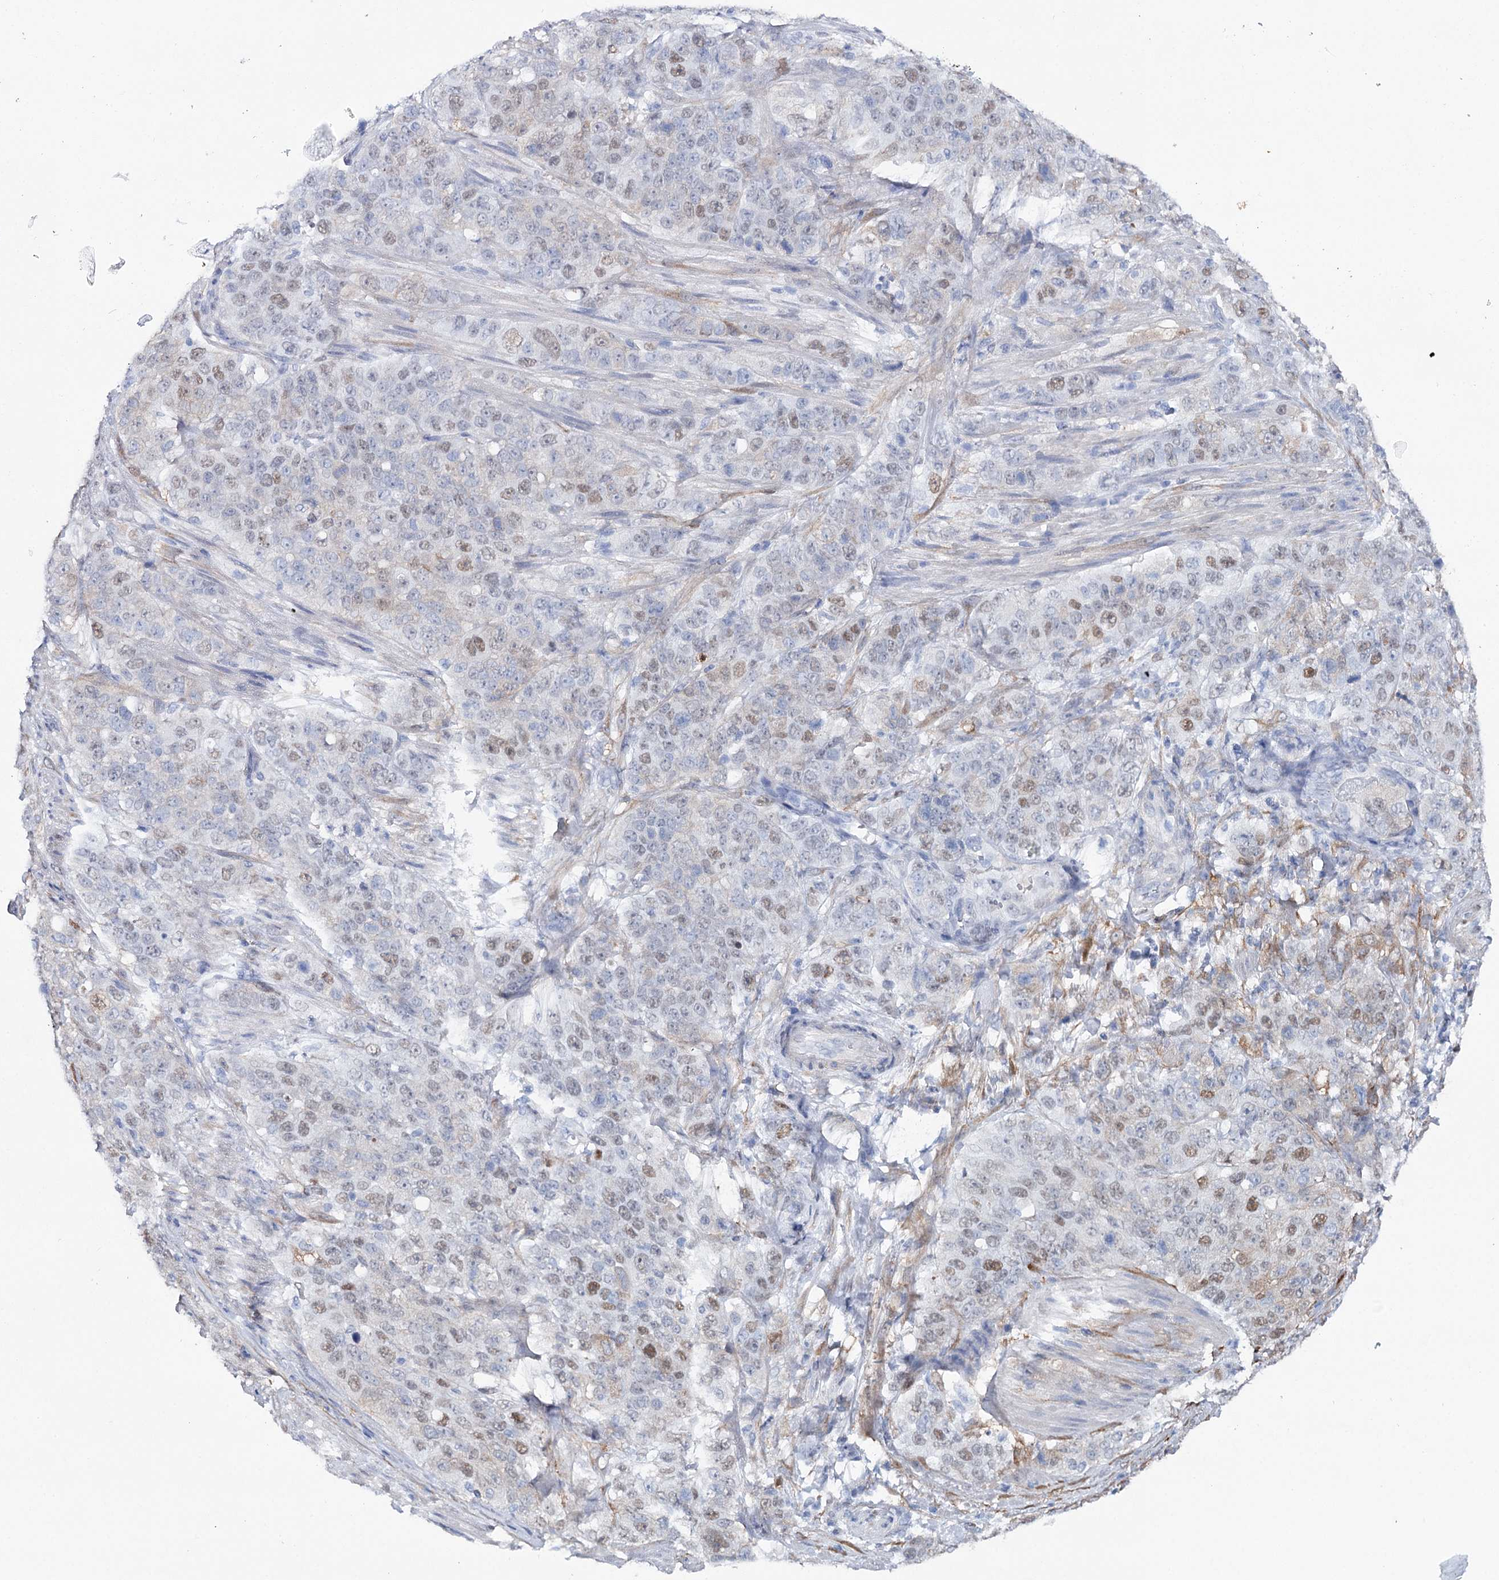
{"staining": {"intensity": "moderate", "quantity": "<25%", "location": "nuclear"}, "tissue": "stomach cancer", "cell_type": "Tumor cells", "image_type": "cancer", "snomed": [{"axis": "morphology", "description": "Adenocarcinoma, NOS"}, {"axis": "topography", "description": "Stomach"}], "caption": "Tumor cells show moderate nuclear expression in about <25% of cells in stomach cancer.", "gene": "UGDH", "patient": {"sex": "male", "age": 48}}